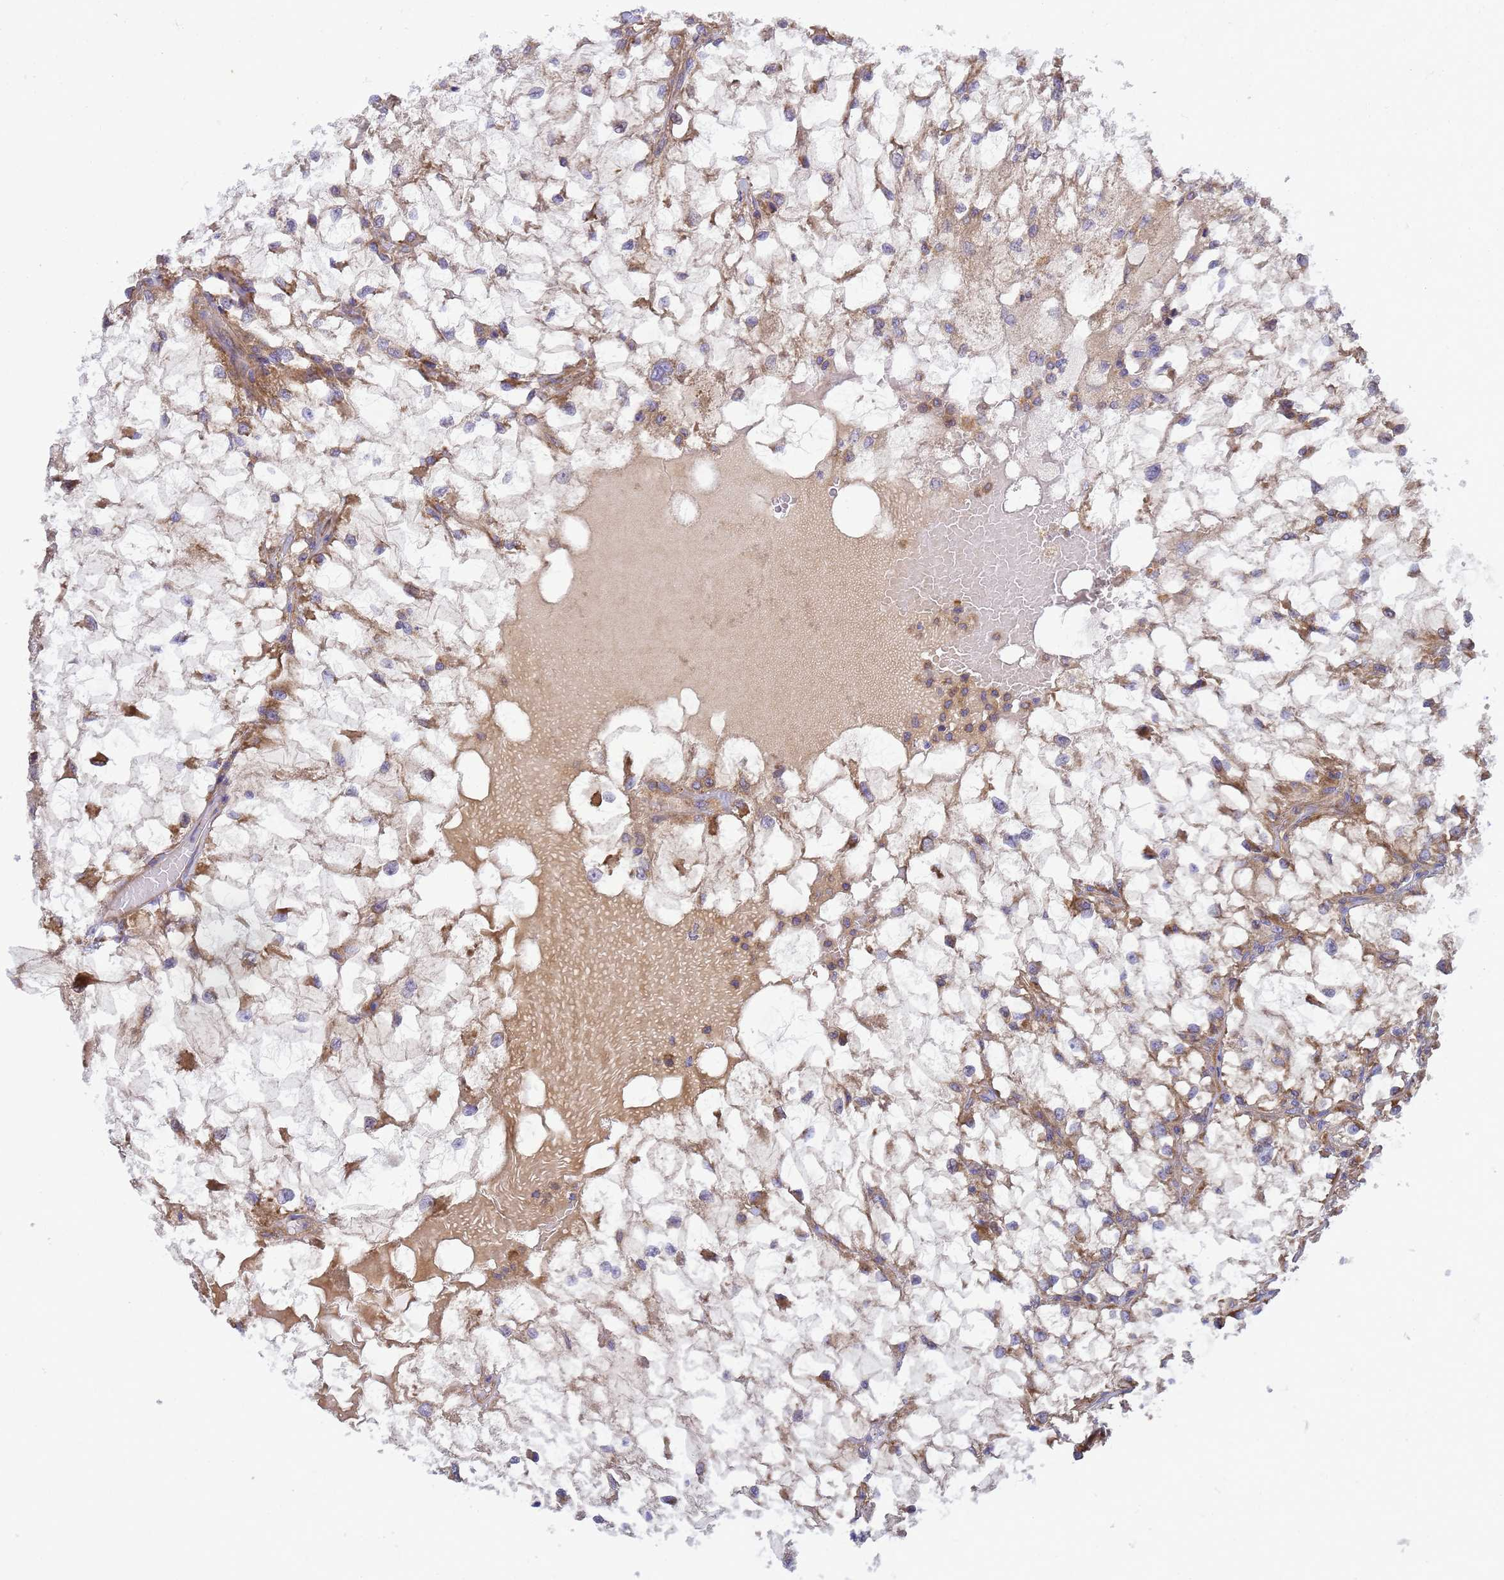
{"staining": {"intensity": "moderate", "quantity": "<25%", "location": "cytoplasmic/membranous"}, "tissue": "renal cancer", "cell_type": "Tumor cells", "image_type": "cancer", "snomed": [{"axis": "morphology", "description": "Adenocarcinoma, NOS"}, {"axis": "topography", "description": "Kidney"}], "caption": "IHC image of renal cancer stained for a protein (brown), which reveals low levels of moderate cytoplasmic/membranous positivity in approximately <25% of tumor cells.", "gene": "BECN1", "patient": {"sex": "female", "age": 69}}